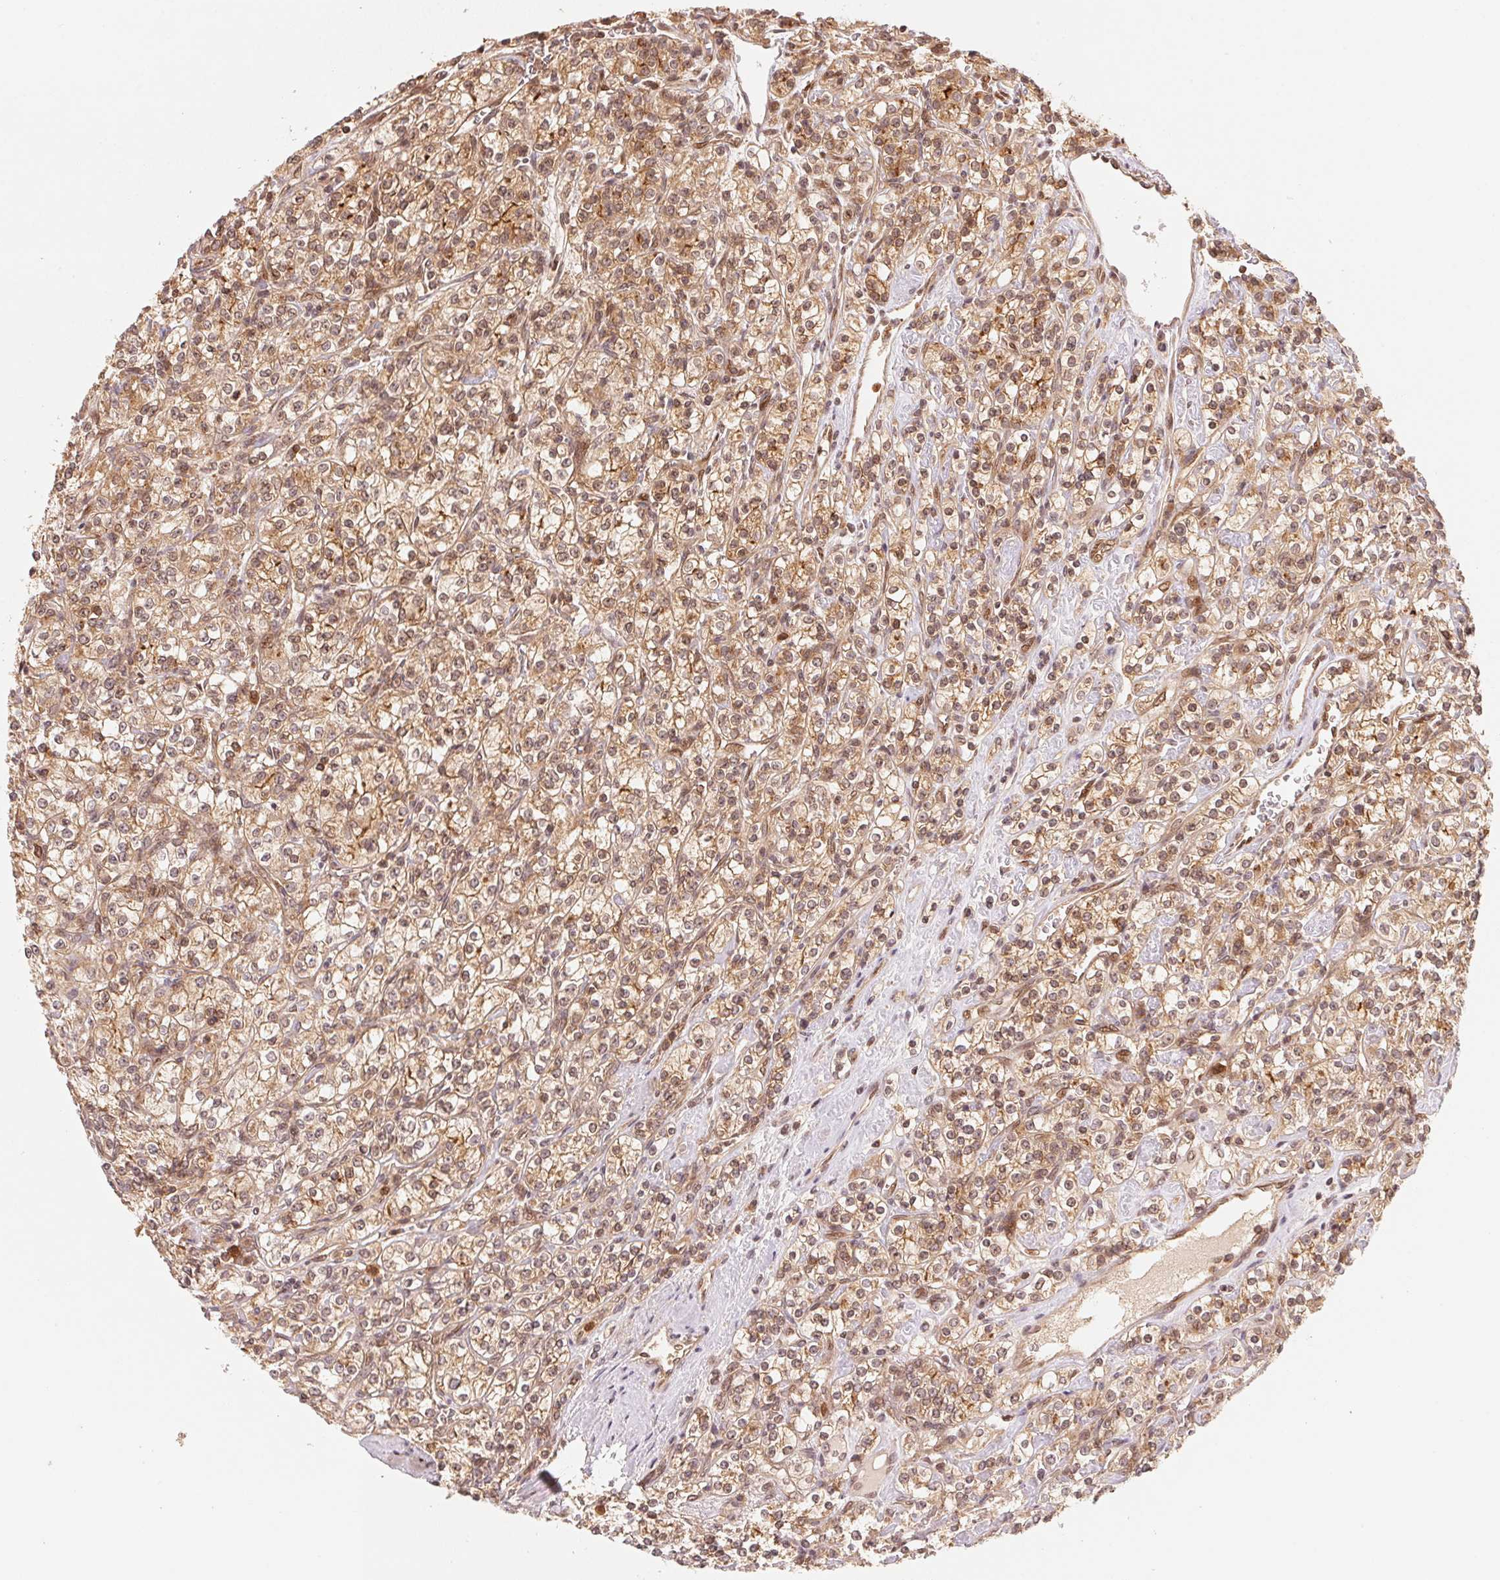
{"staining": {"intensity": "moderate", "quantity": ">75%", "location": "cytoplasmic/membranous,nuclear"}, "tissue": "renal cancer", "cell_type": "Tumor cells", "image_type": "cancer", "snomed": [{"axis": "morphology", "description": "Adenocarcinoma, NOS"}, {"axis": "topography", "description": "Kidney"}], "caption": "There is medium levels of moderate cytoplasmic/membranous and nuclear expression in tumor cells of renal cancer (adenocarcinoma), as demonstrated by immunohistochemical staining (brown color).", "gene": "CCDC102B", "patient": {"sex": "male", "age": 77}}